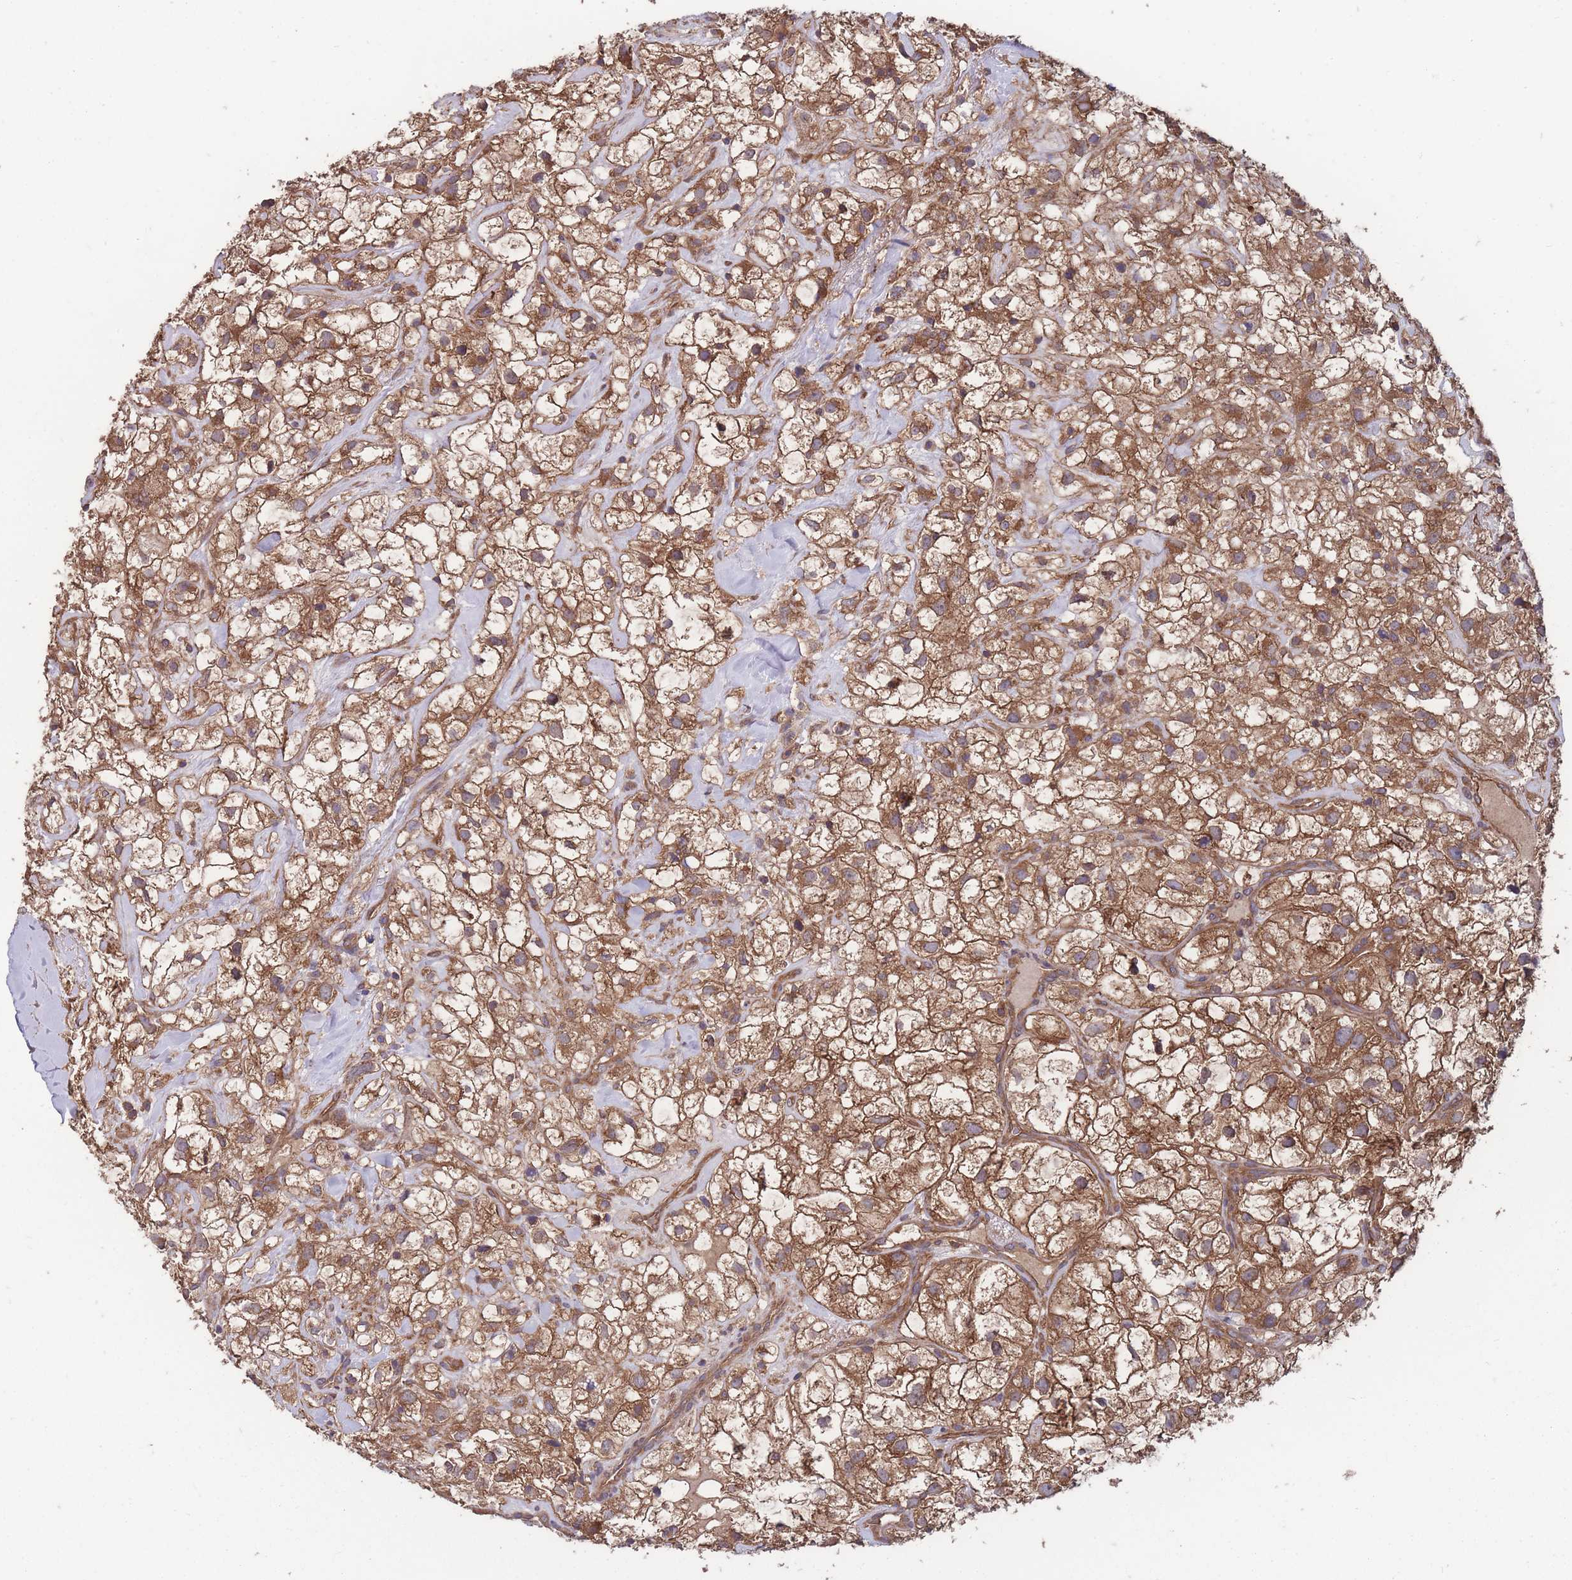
{"staining": {"intensity": "moderate", "quantity": ">75%", "location": "cytoplasmic/membranous"}, "tissue": "renal cancer", "cell_type": "Tumor cells", "image_type": "cancer", "snomed": [{"axis": "morphology", "description": "Adenocarcinoma, NOS"}, {"axis": "topography", "description": "Kidney"}], "caption": "Tumor cells show medium levels of moderate cytoplasmic/membranous staining in approximately >75% of cells in human renal adenocarcinoma.", "gene": "ZPR1", "patient": {"sex": "male", "age": 59}}